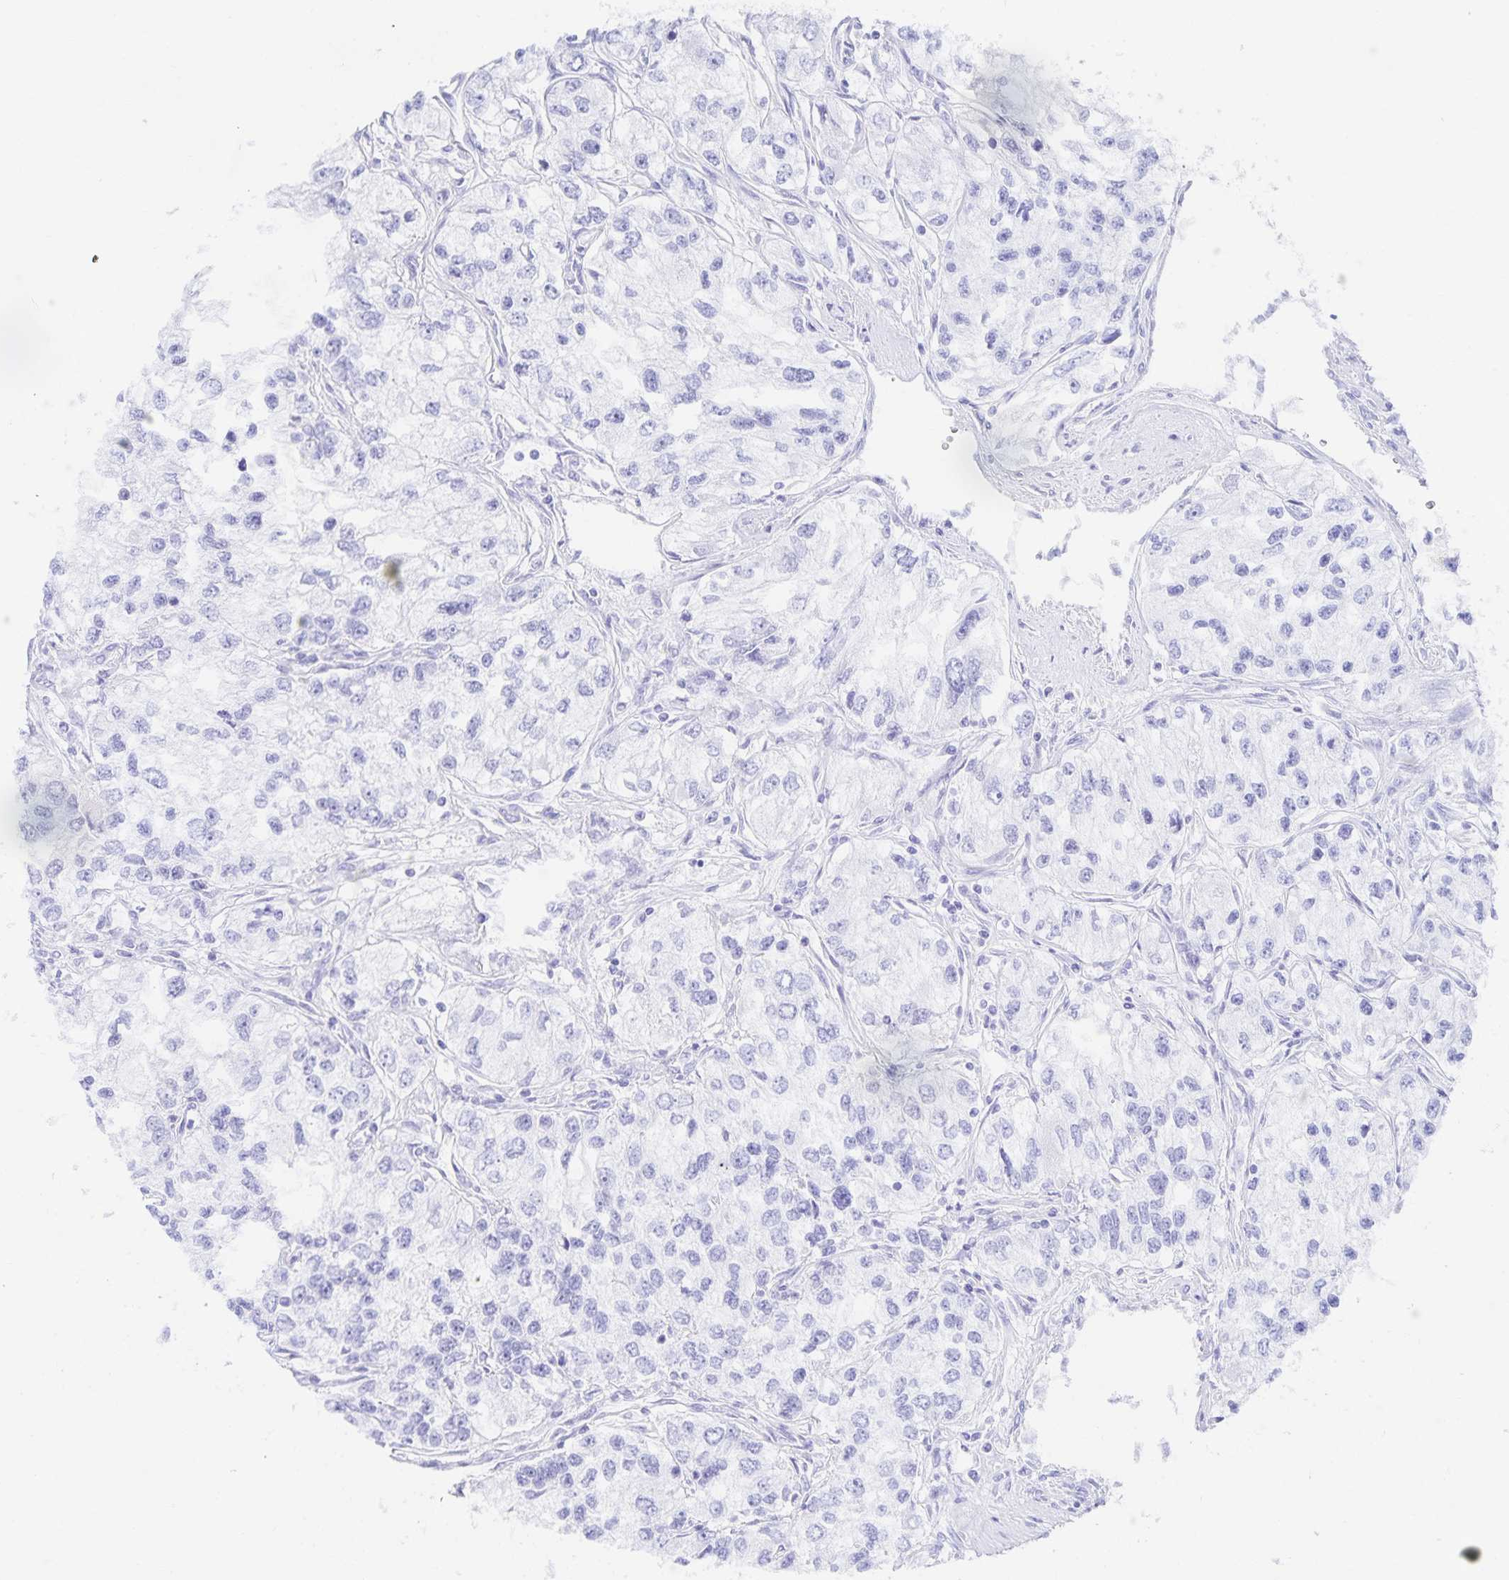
{"staining": {"intensity": "negative", "quantity": "none", "location": "none"}, "tissue": "renal cancer", "cell_type": "Tumor cells", "image_type": "cancer", "snomed": [{"axis": "morphology", "description": "Adenocarcinoma, NOS"}, {"axis": "topography", "description": "Kidney"}], "caption": "Immunohistochemistry histopathology image of renal cancer (adenocarcinoma) stained for a protein (brown), which reveals no positivity in tumor cells.", "gene": "SNTN", "patient": {"sex": "female", "age": 59}}